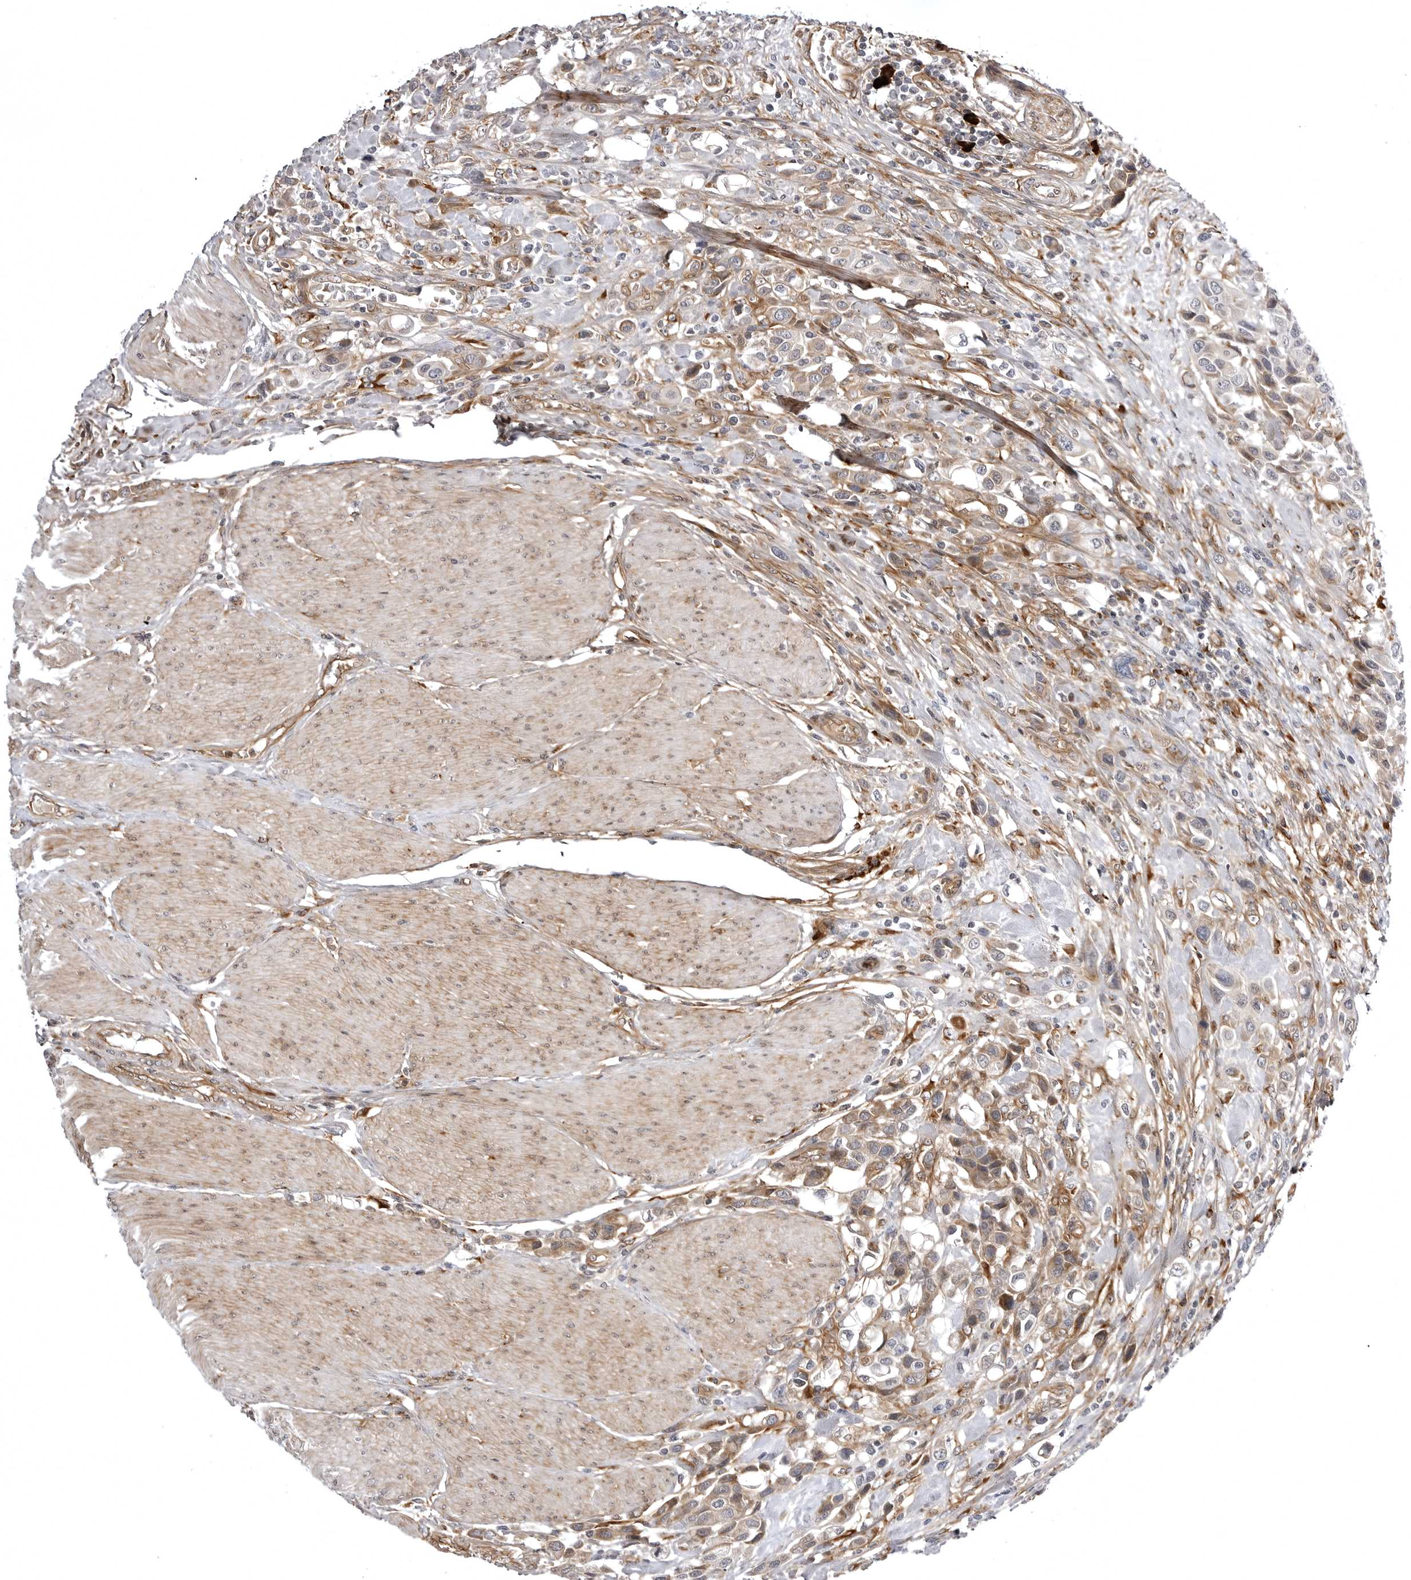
{"staining": {"intensity": "weak", "quantity": "25%-75%", "location": "cytoplasmic/membranous"}, "tissue": "urothelial cancer", "cell_type": "Tumor cells", "image_type": "cancer", "snomed": [{"axis": "morphology", "description": "Urothelial carcinoma, High grade"}, {"axis": "topography", "description": "Urinary bladder"}], "caption": "Immunohistochemical staining of human urothelial carcinoma (high-grade) shows low levels of weak cytoplasmic/membranous protein staining in approximately 25%-75% of tumor cells.", "gene": "ARL5A", "patient": {"sex": "male", "age": 50}}